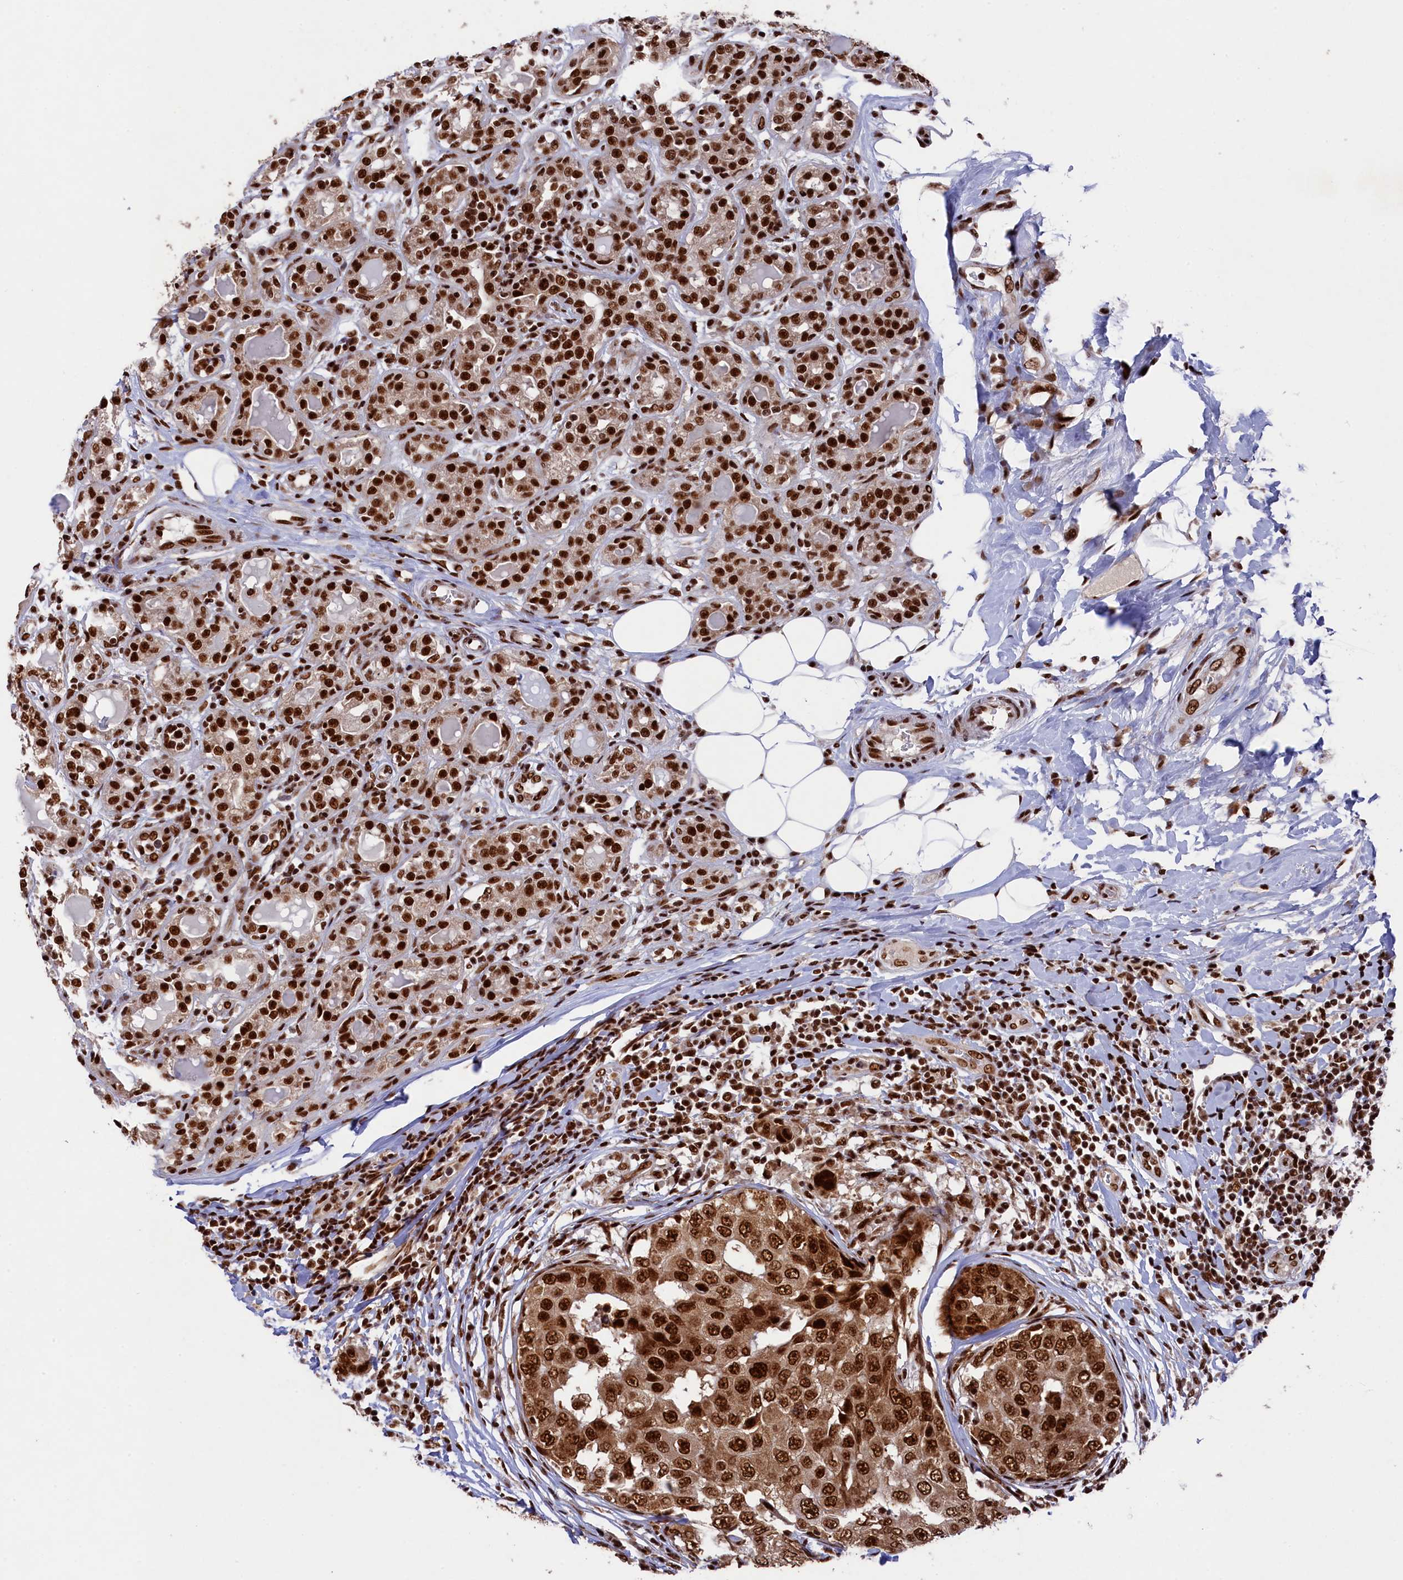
{"staining": {"intensity": "strong", "quantity": ">75%", "location": "nuclear"}, "tissue": "breast cancer", "cell_type": "Tumor cells", "image_type": "cancer", "snomed": [{"axis": "morphology", "description": "Duct carcinoma"}, {"axis": "topography", "description": "Breast"}], "caption": "Immunohistochemistry (IHC) micrograph of human breast cancer (infiltrating ductal carcinoma) stained for a protein (brown), which demonstrates high levels of strong nuclear positivity in approximately >75% of tumor cells.", "gene": "PRPF31", "patient": {"sex": "female", "age": 27}}